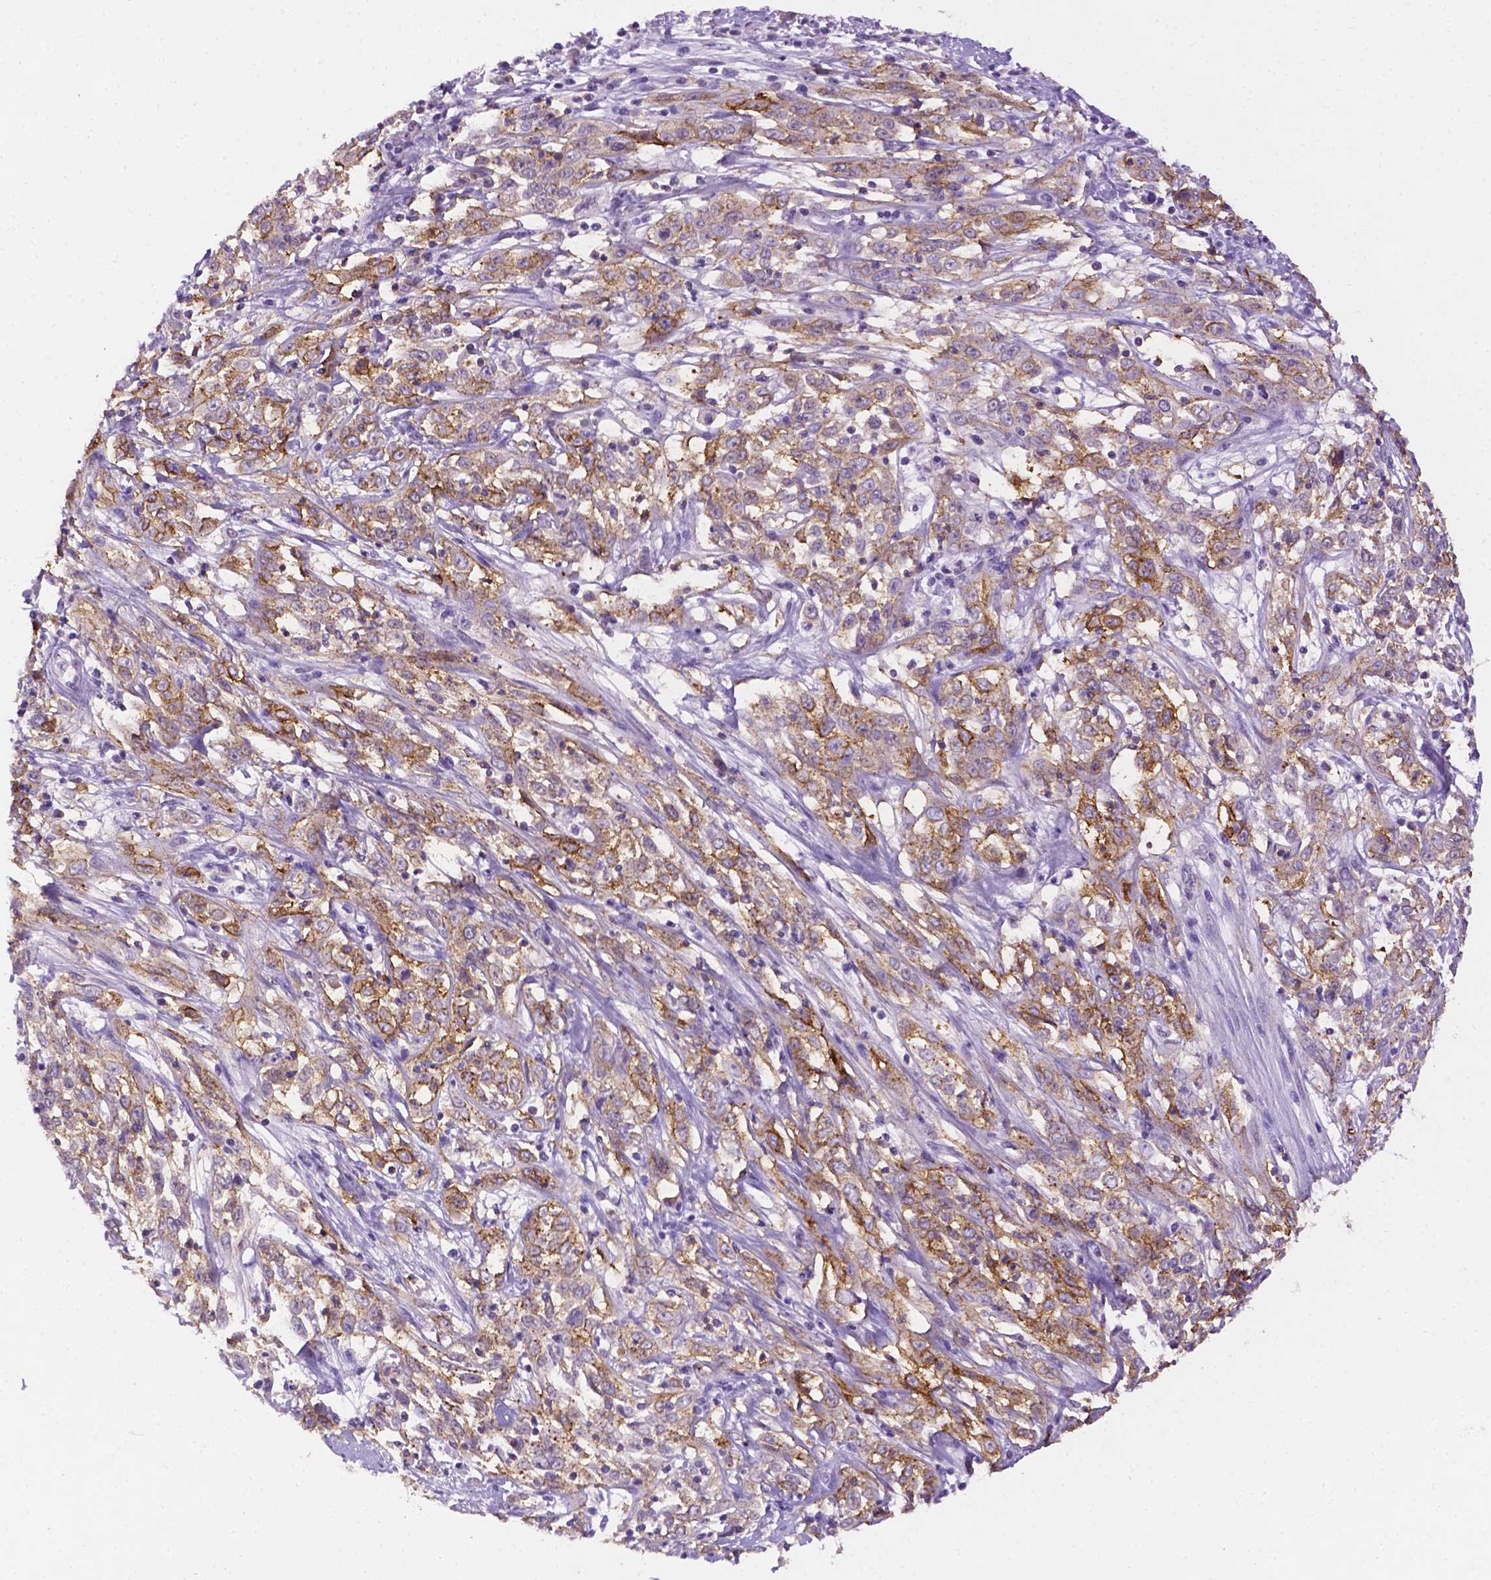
{"staining": {"intensity": "moderate", "quantity": ">75%", "location": "cytoplasmic/membranous"}, "tissue": "cervical cancer", "cell_type": "Tumor cells", "image_type": "cancer", "snomed": [{"axis": "morphology", "description": "Adenocarcinoma, NOS"}, {"axis": "topography", "description": "Cervix"}], "caption": "Moderate cytoplasmic/membranous positivity is identified in approximately >75% of tumor cells in cervical cancer.", "gene": "TACSTD2", "patient": {"sex": "female", "age": 40}}